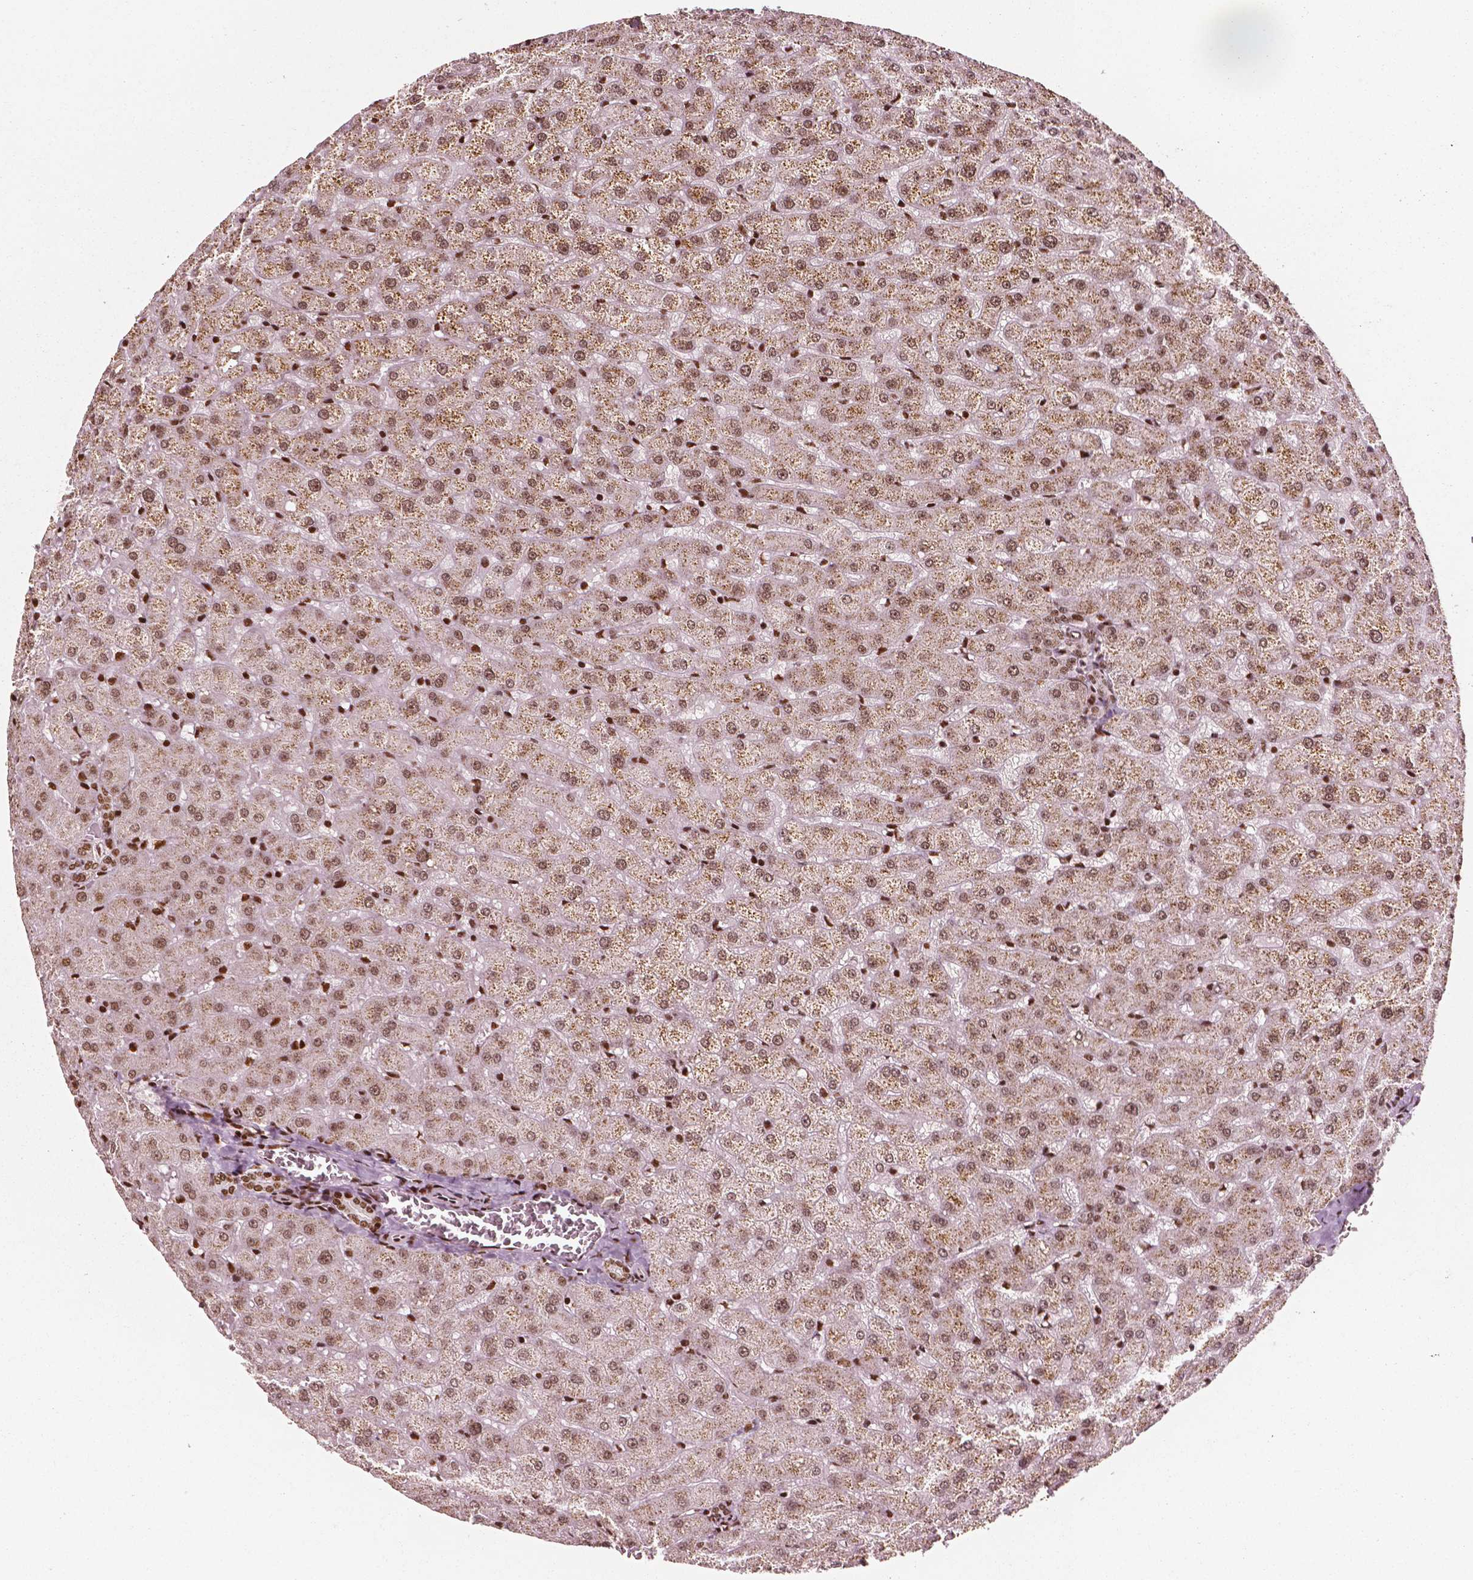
{"staining": {"intensity": "moderate", "quantity": ">75%", "location": "nuclear"}, "tissue": "liver", "cell_type": "Cholangiocytes", "image_type": "normal", "snomed": [{"axis": "morphology", "description": "Normal tissue, NOS"}, {"axis": "topography", "description": "Liver"}], "caption": "Unremarkable liver exhibits moderate nuclear expression in about >75% of cholangiocytes (DAB (3,3'-diaminobenzidine) IHC, brown staining for protein, blue staining for nuclei)..", "gene": "CTCF", "patient": {"sex": "female", "age": 50}}